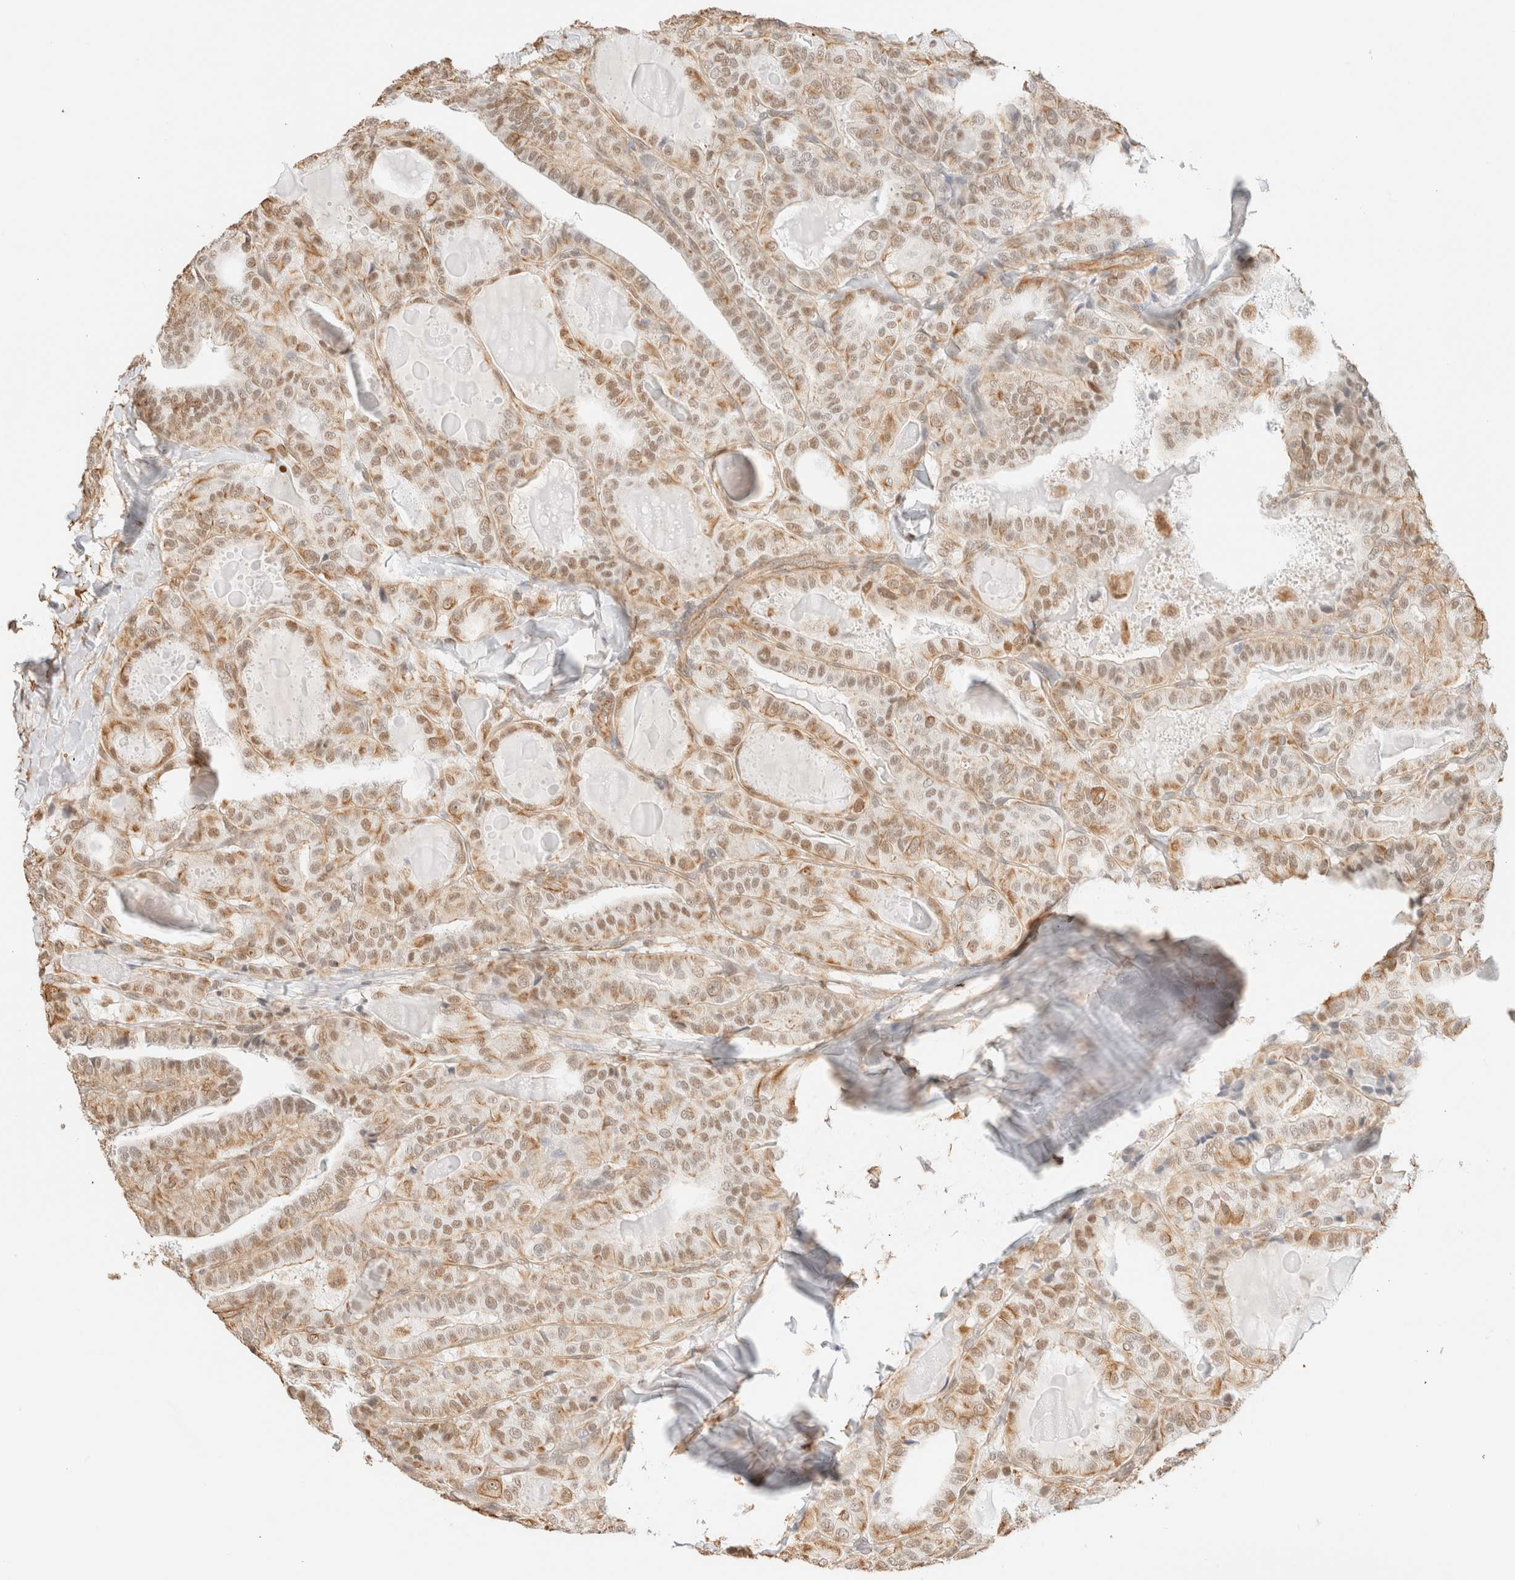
{"staining": {"intensity": "moderate", "quantity": ">75%", "location": "cytoplasmic/membranous,nuclear"}, "tissue": "thyroid cancer", "cell_type": "Tumor cells", "image_type": "cancer", "snomed": [{"axis": "morphology", "description": "Papillary adenocarcinoma, NOS"}, {"axis": "topography", "description": "Thyroid gland"}], "caption": "Human papillary adenocarcinoma (thyroid) stained with a protein marker reveals moderate staining in tumor cells.", "gene": "ARID5A", "patient": {"sex": "male", "age": 77}}